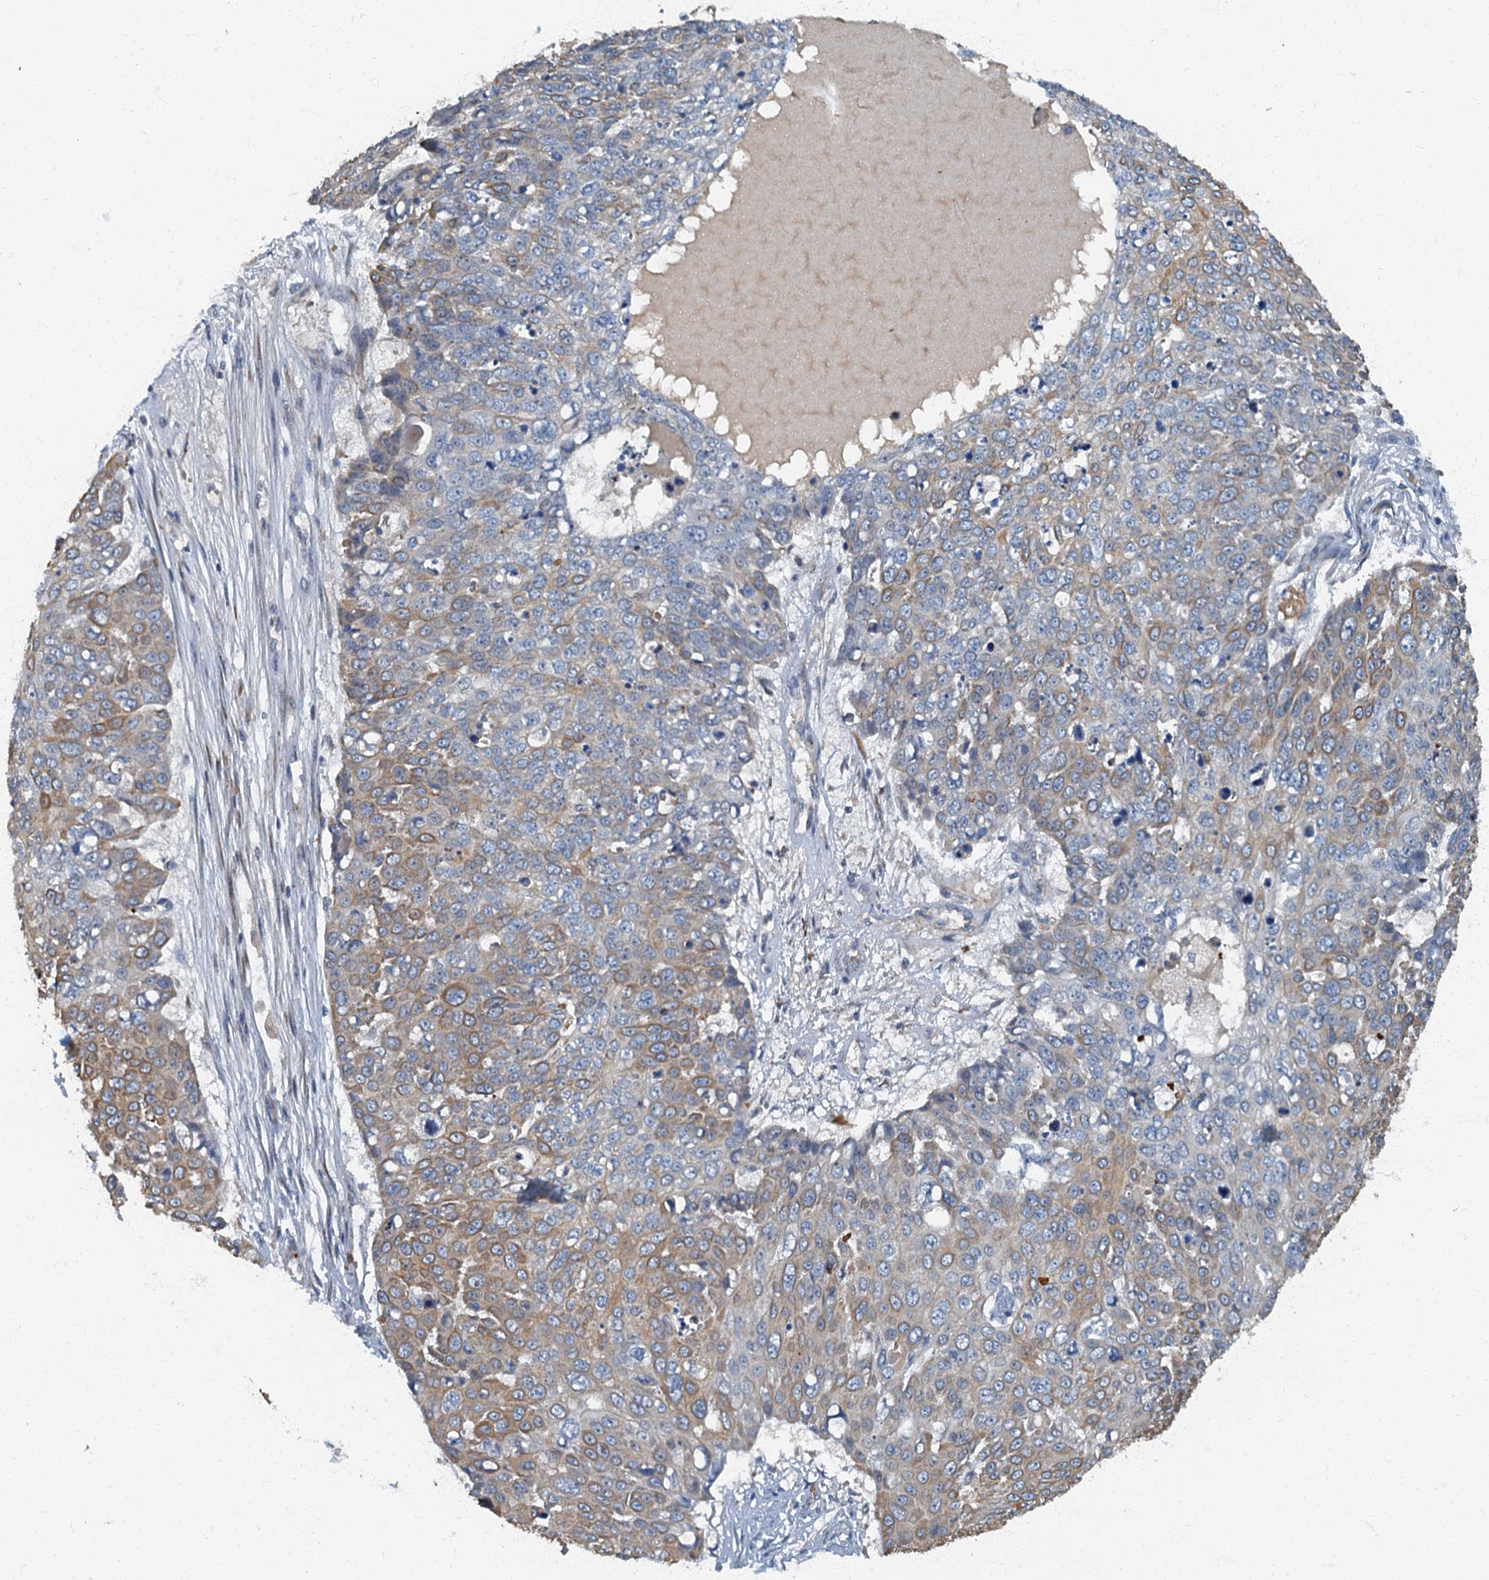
{"staining": {"intensity": "moderate", "quantity": "<25%", "location": "cytoplasmic/membranous"}, "tissue": "skin cancer", "cell_type": "Tumor cells", "image_type": "cancer", "snomed": [{"axis": "morphology", "description": "Squamous cell carcinoma, NOS"}, {"axis": "topography", "description": "Skin"}], "caption": "The immunohistochemical stain highlights moderate cytoplasmic/membranous staining in tumor cells of skin squamous cell carcinoma tissue. (DAB = brown stain, brightfield microscopy at high magnification).", "gene": "ARL11", "patient": {"sex": "male", "age": 71}}